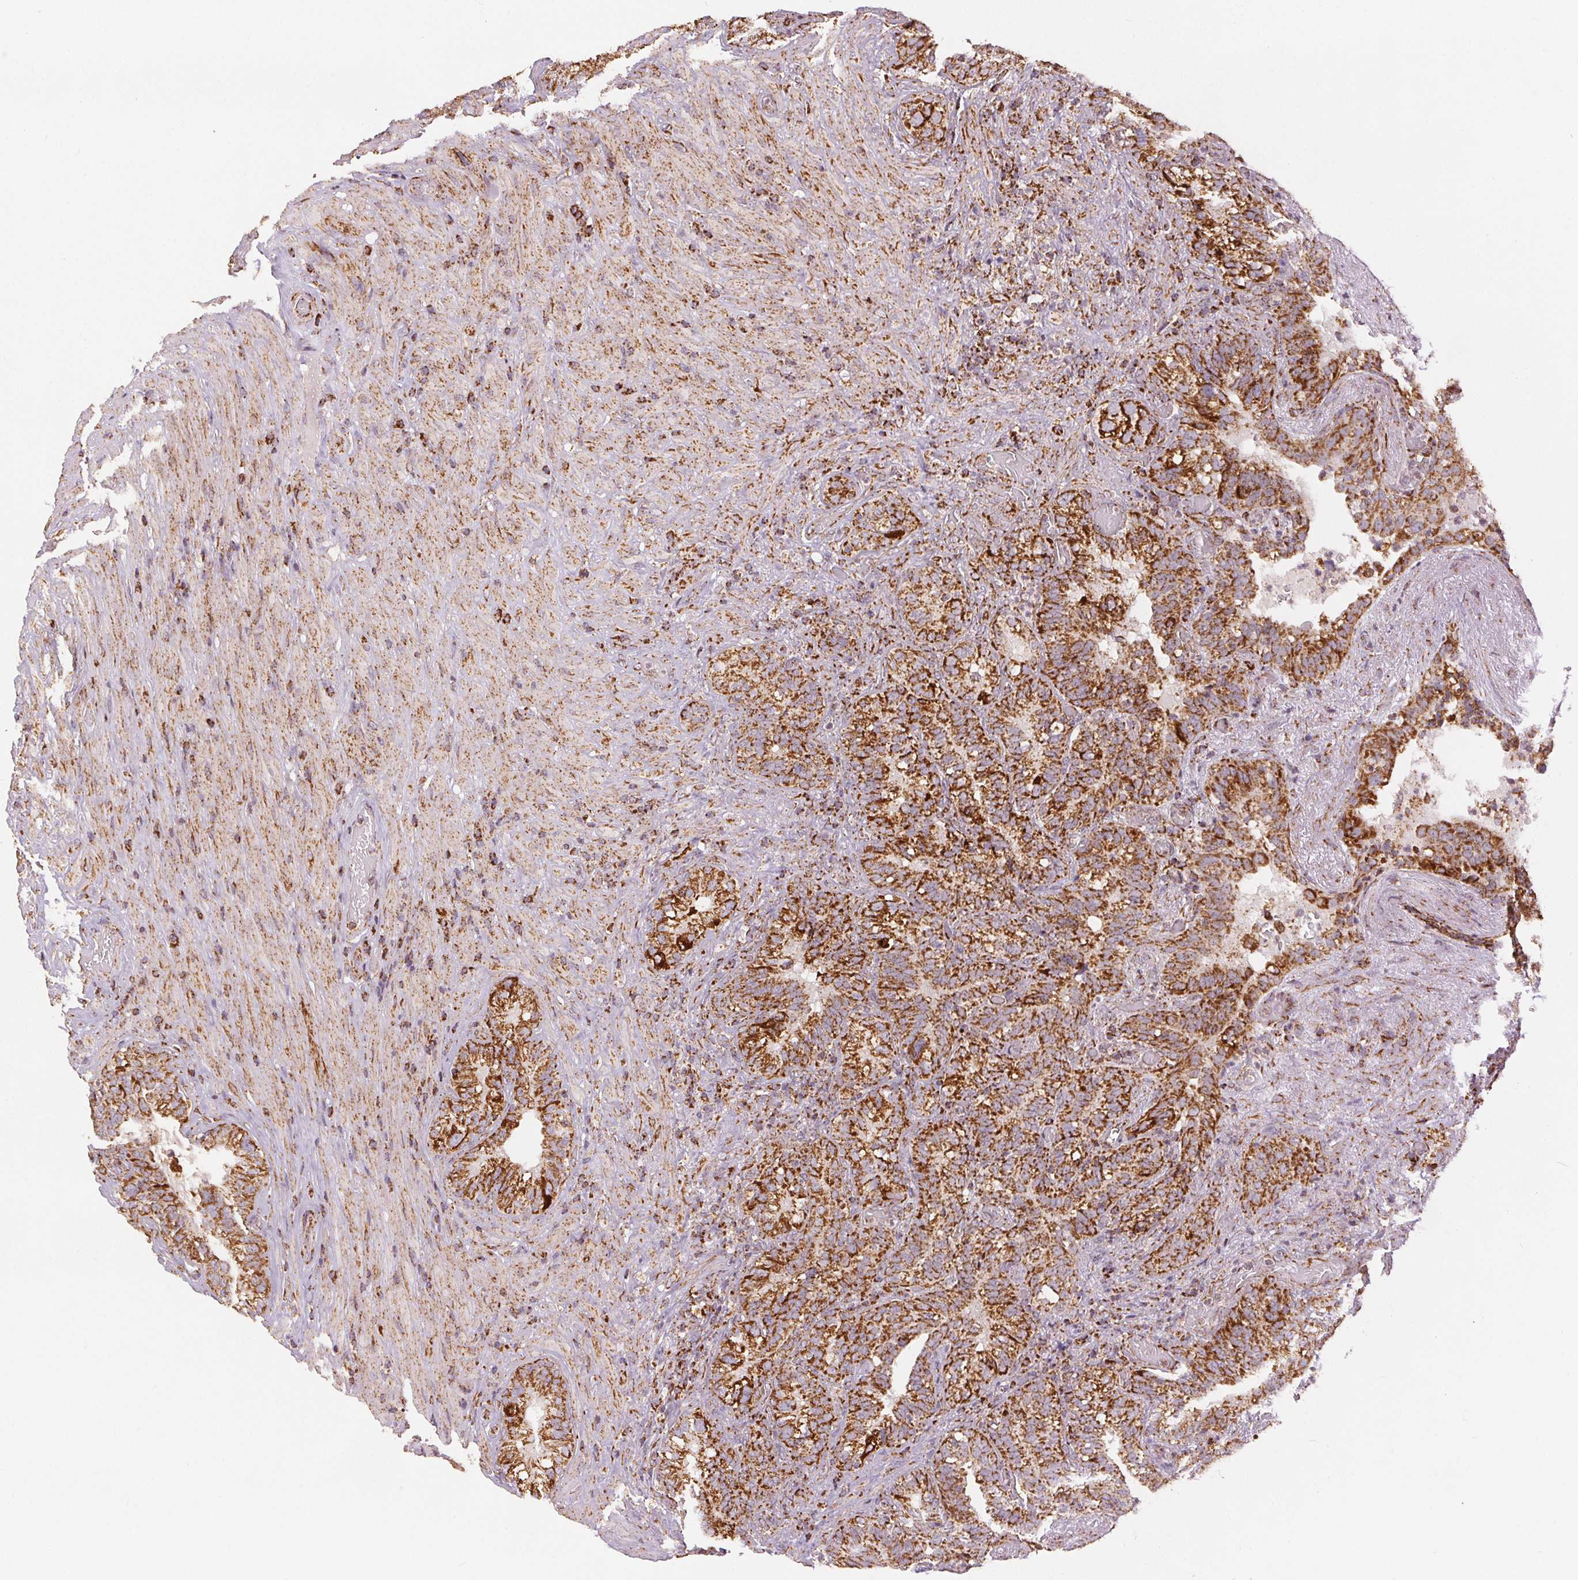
{"staining": {"intensity": "strong", "quantity": ">75%", "location": "cytoplasmic/membranous"}, "tissue": "seminal vesicle", "cell_type": "Glandular cells", "image_type": "normal", "snomed": [{"axis": "morphology", "description": "Normal tissue, NOS"}, {"axis": "topography", "description": "Seminal veicle"}], "caption": "Immunohistochemical staining of benign human seminal vesicle displays >75% levels of strong cytoplasmic/membranous protein staining in approximately >75% of glandular cells.", "gene": "SDHB", "patient": {"sex": "male", "age": 68}}